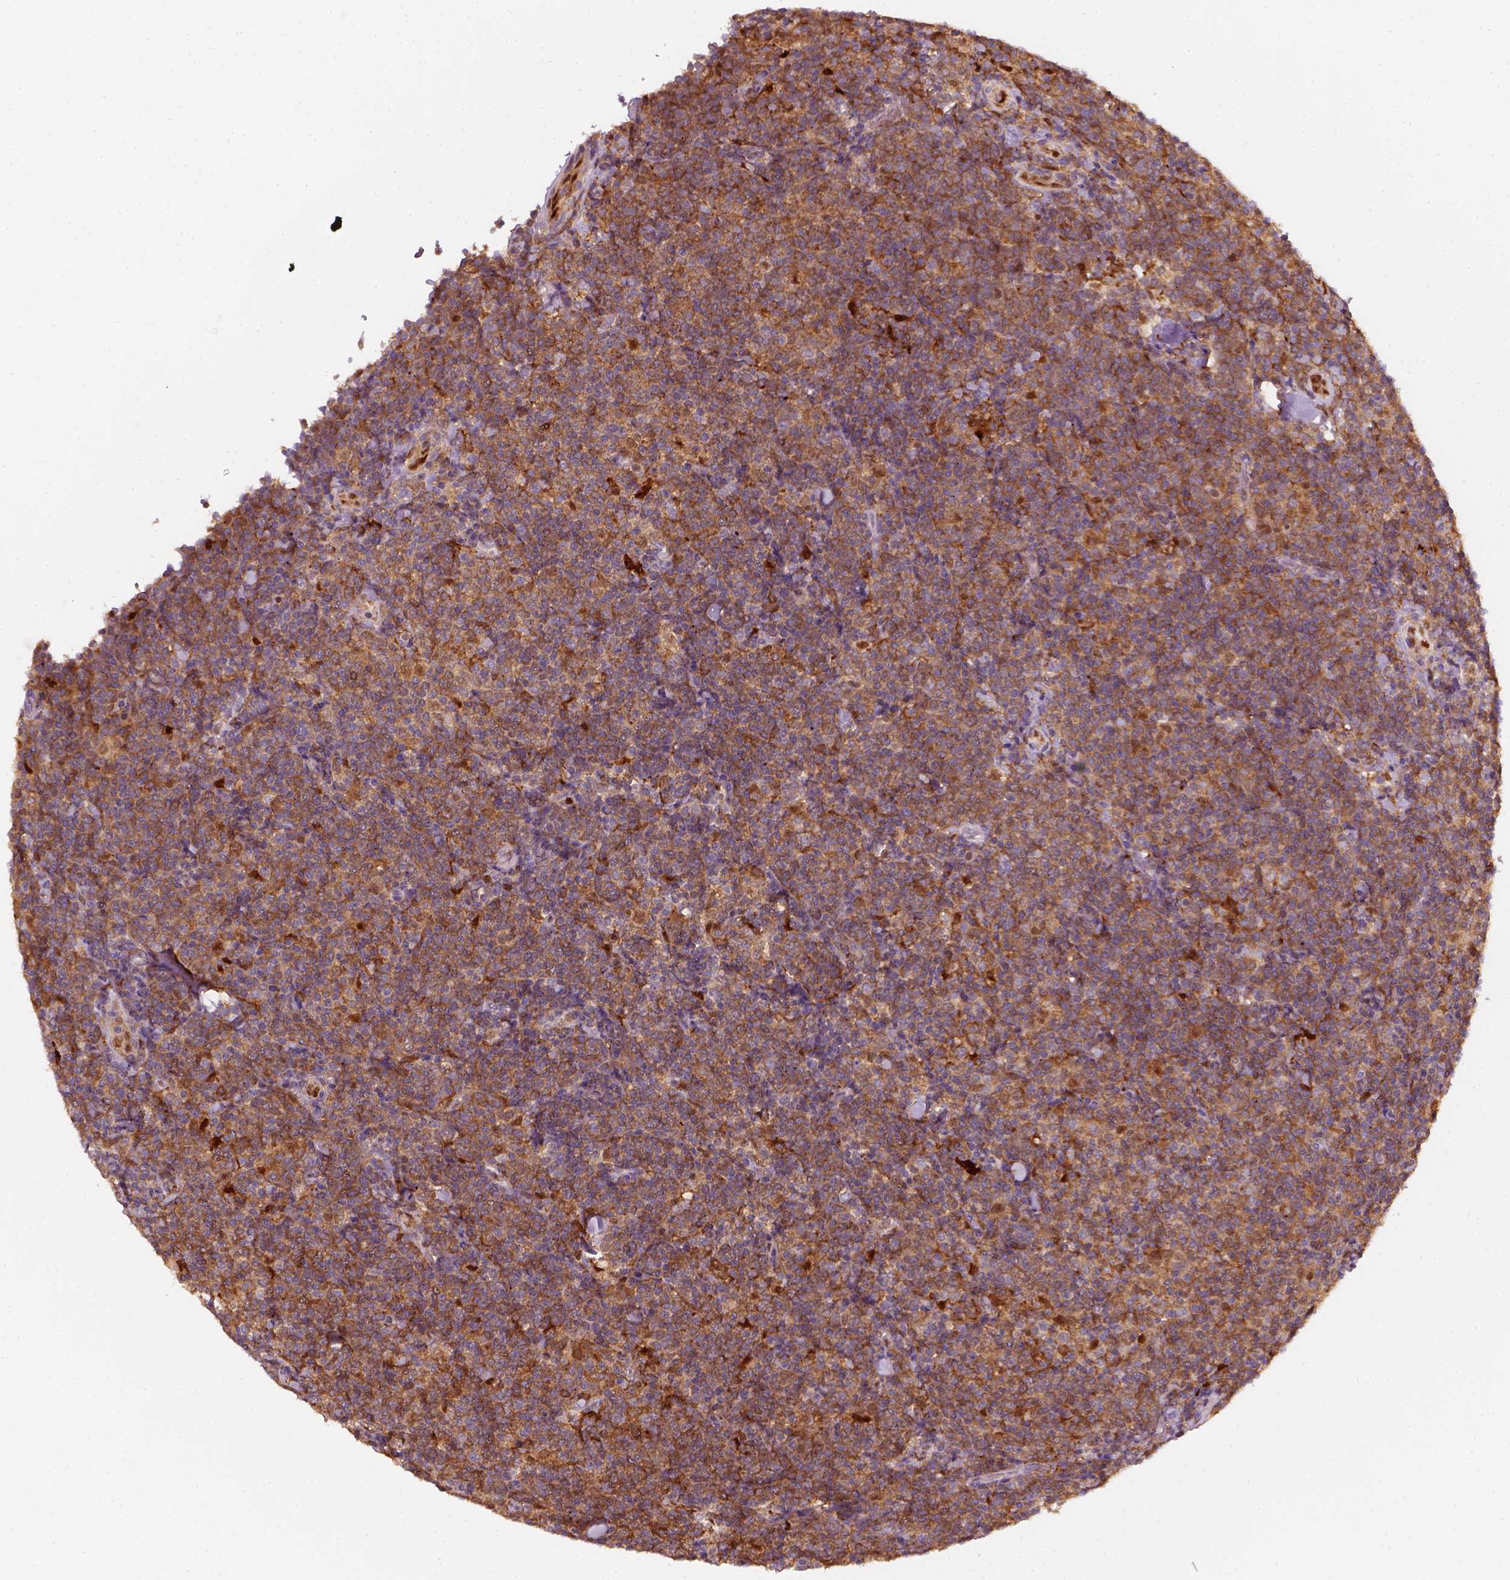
{"staining": {"intensity": "strong", "quantity": ">75%", "location": "cytoplasmic/membranous"}, "tissue": "lymphoma", "cell_type": "Tumor cells", "image_type": "cancer", "snomed": [{"axis": "morphology", "description": "Malignant lymphoma, non-Hodgkin's type, Low grade"}, {"axis": "topography", "description": "Lymph node"}], "caption": "Low-grade malignant lymphoma, non-Hodgkin's type was stained to show a protein in brown. There is high levels of strong cytoplasmic/membranous staining in approximately >75% of tumor cells.", "gene": "SQSTM1", "patient": {"sex": "female", "age": 56}}